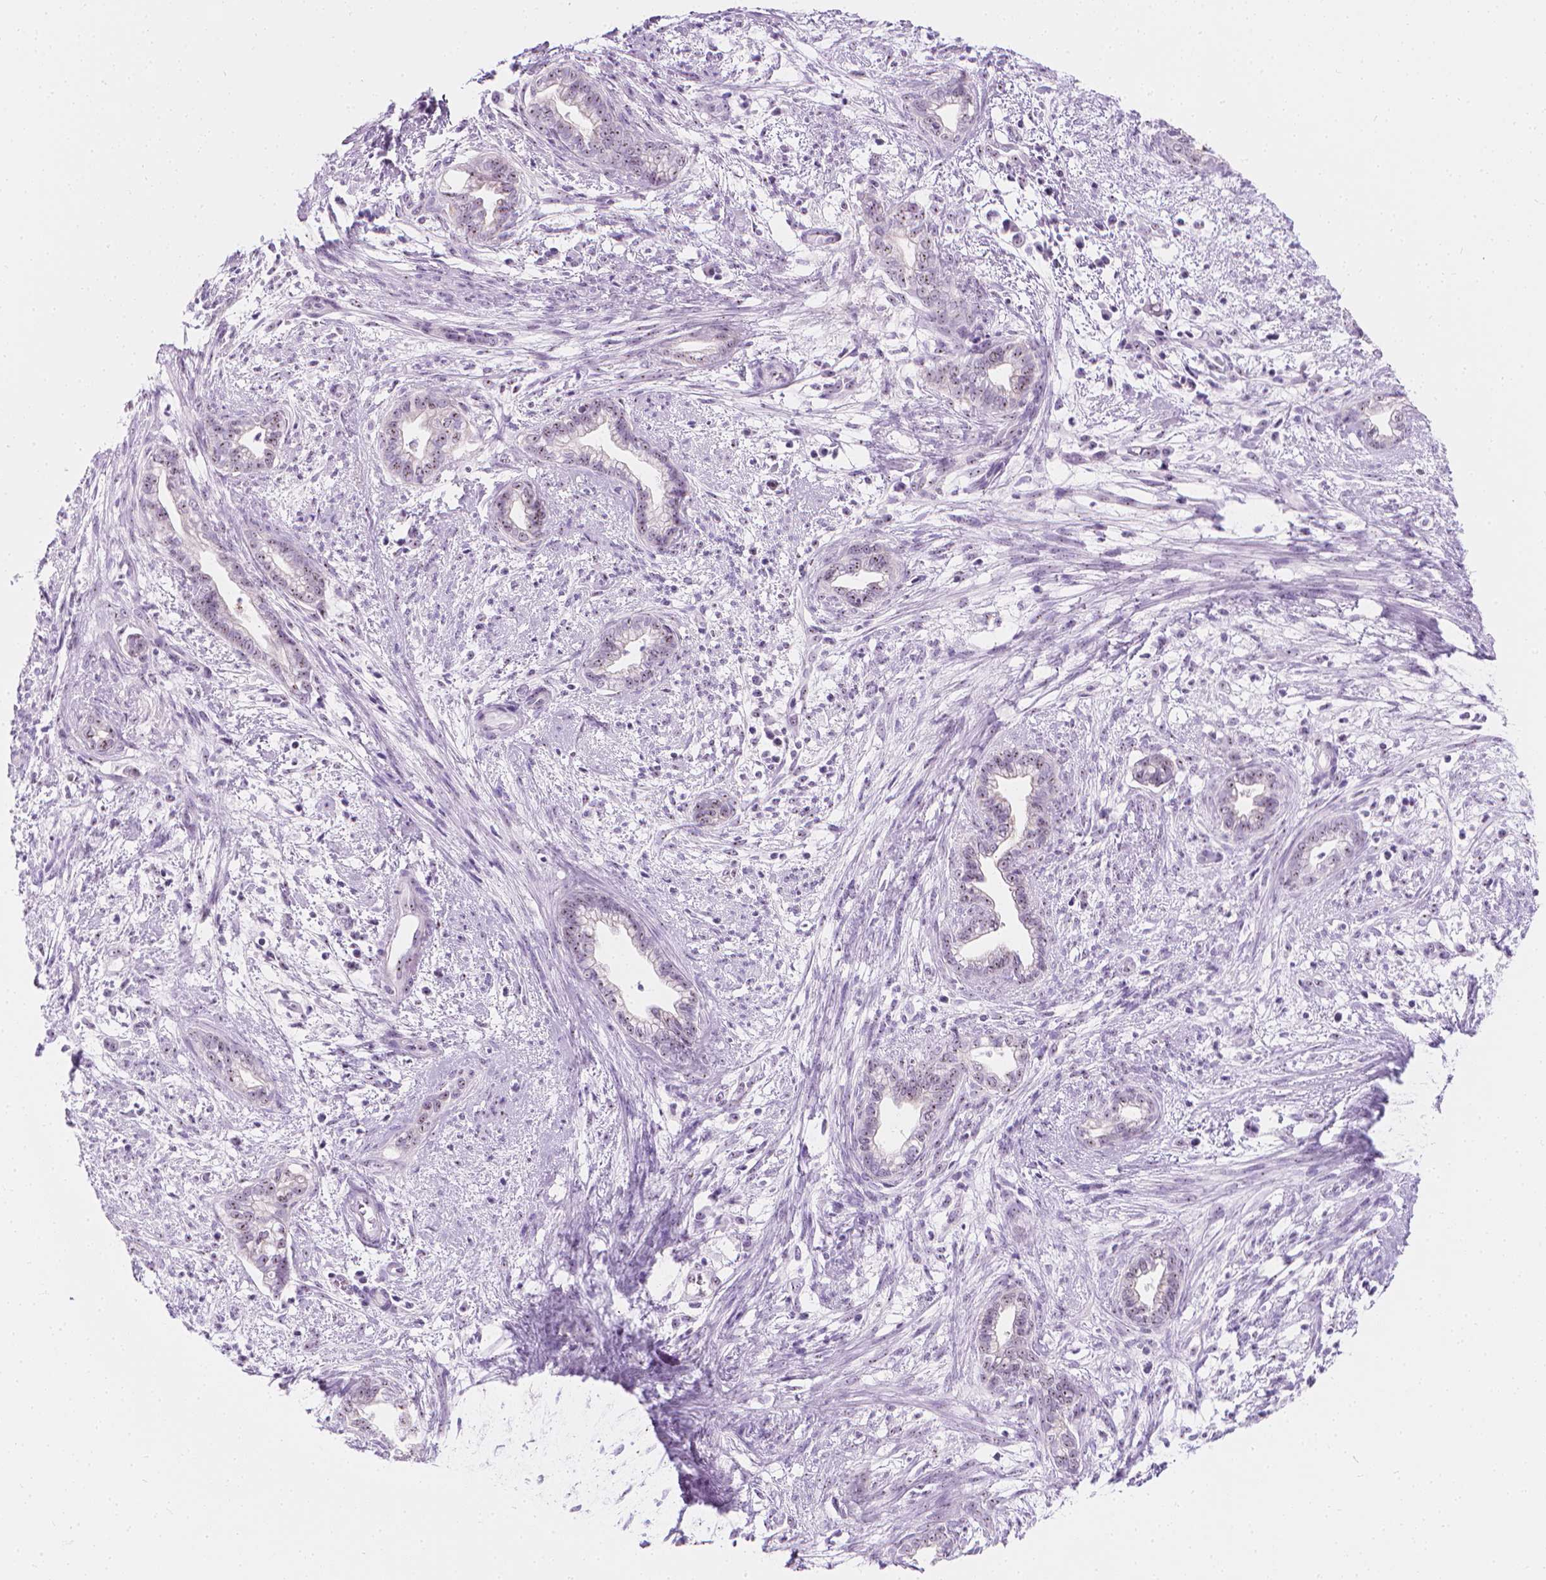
{"staining": {"intensity": "weak", "quantity": "<25%", "location": "nuclear"}, "tissue": "cervical cancer", "cell_type": "Tumor cells", "image_type": "cancer", "snomed": [{"axis": "morphology", "description": "Adenocarcinoma, NOS"}, {"axis": "topography", "description": "Cervix"}], "caption": "DAB (3,3'-diaminobenzidine) immunohistochemical staining of cervical cancer (adenocarcinoma) demonstrates no significant staining in tumor cells.", "gene": "NOL7", "patient": {"sex": "female", "age": 62}}